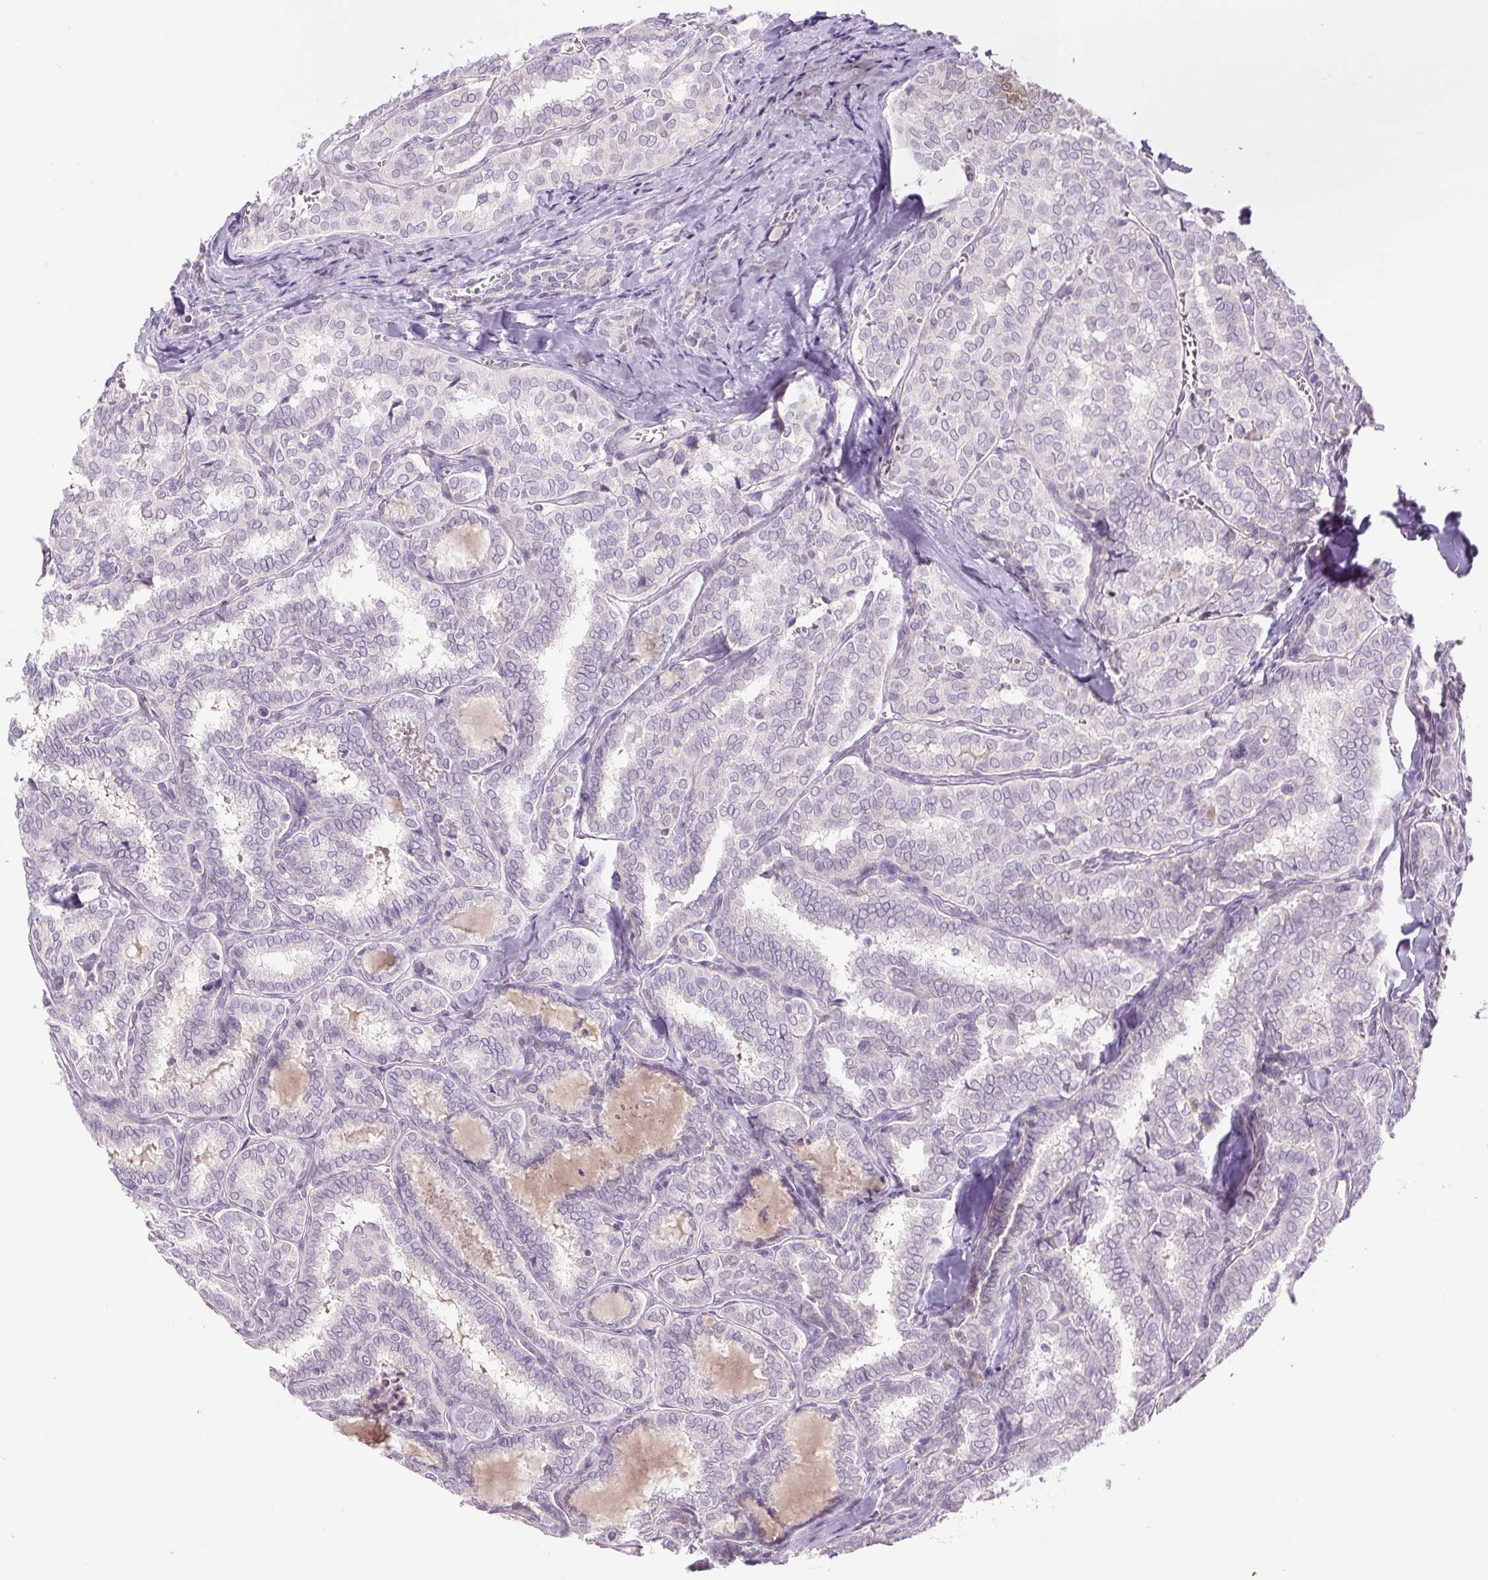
{"staining": {"intensity": "negative", "quantity": "none", "location": "none"}, "tissue": "thyroid cancer", "cell_type": "Tumor cells", "image_type": "cancer", "snomed": [{"axis": "morphology", "description": "Papillary adenocarcinoma, NOS"}, {"axis": "topography", "description": "Thyroid gland"}], "caption": "This micrograph is of thyroid papillary adenocarcinoma stained with IHC to label a protein in brown with the nuclei are counter-stained blue. There is no positivity in tumor cells.", "gene": "FABP7", "patient": {"sex": "female", "age": 30}}